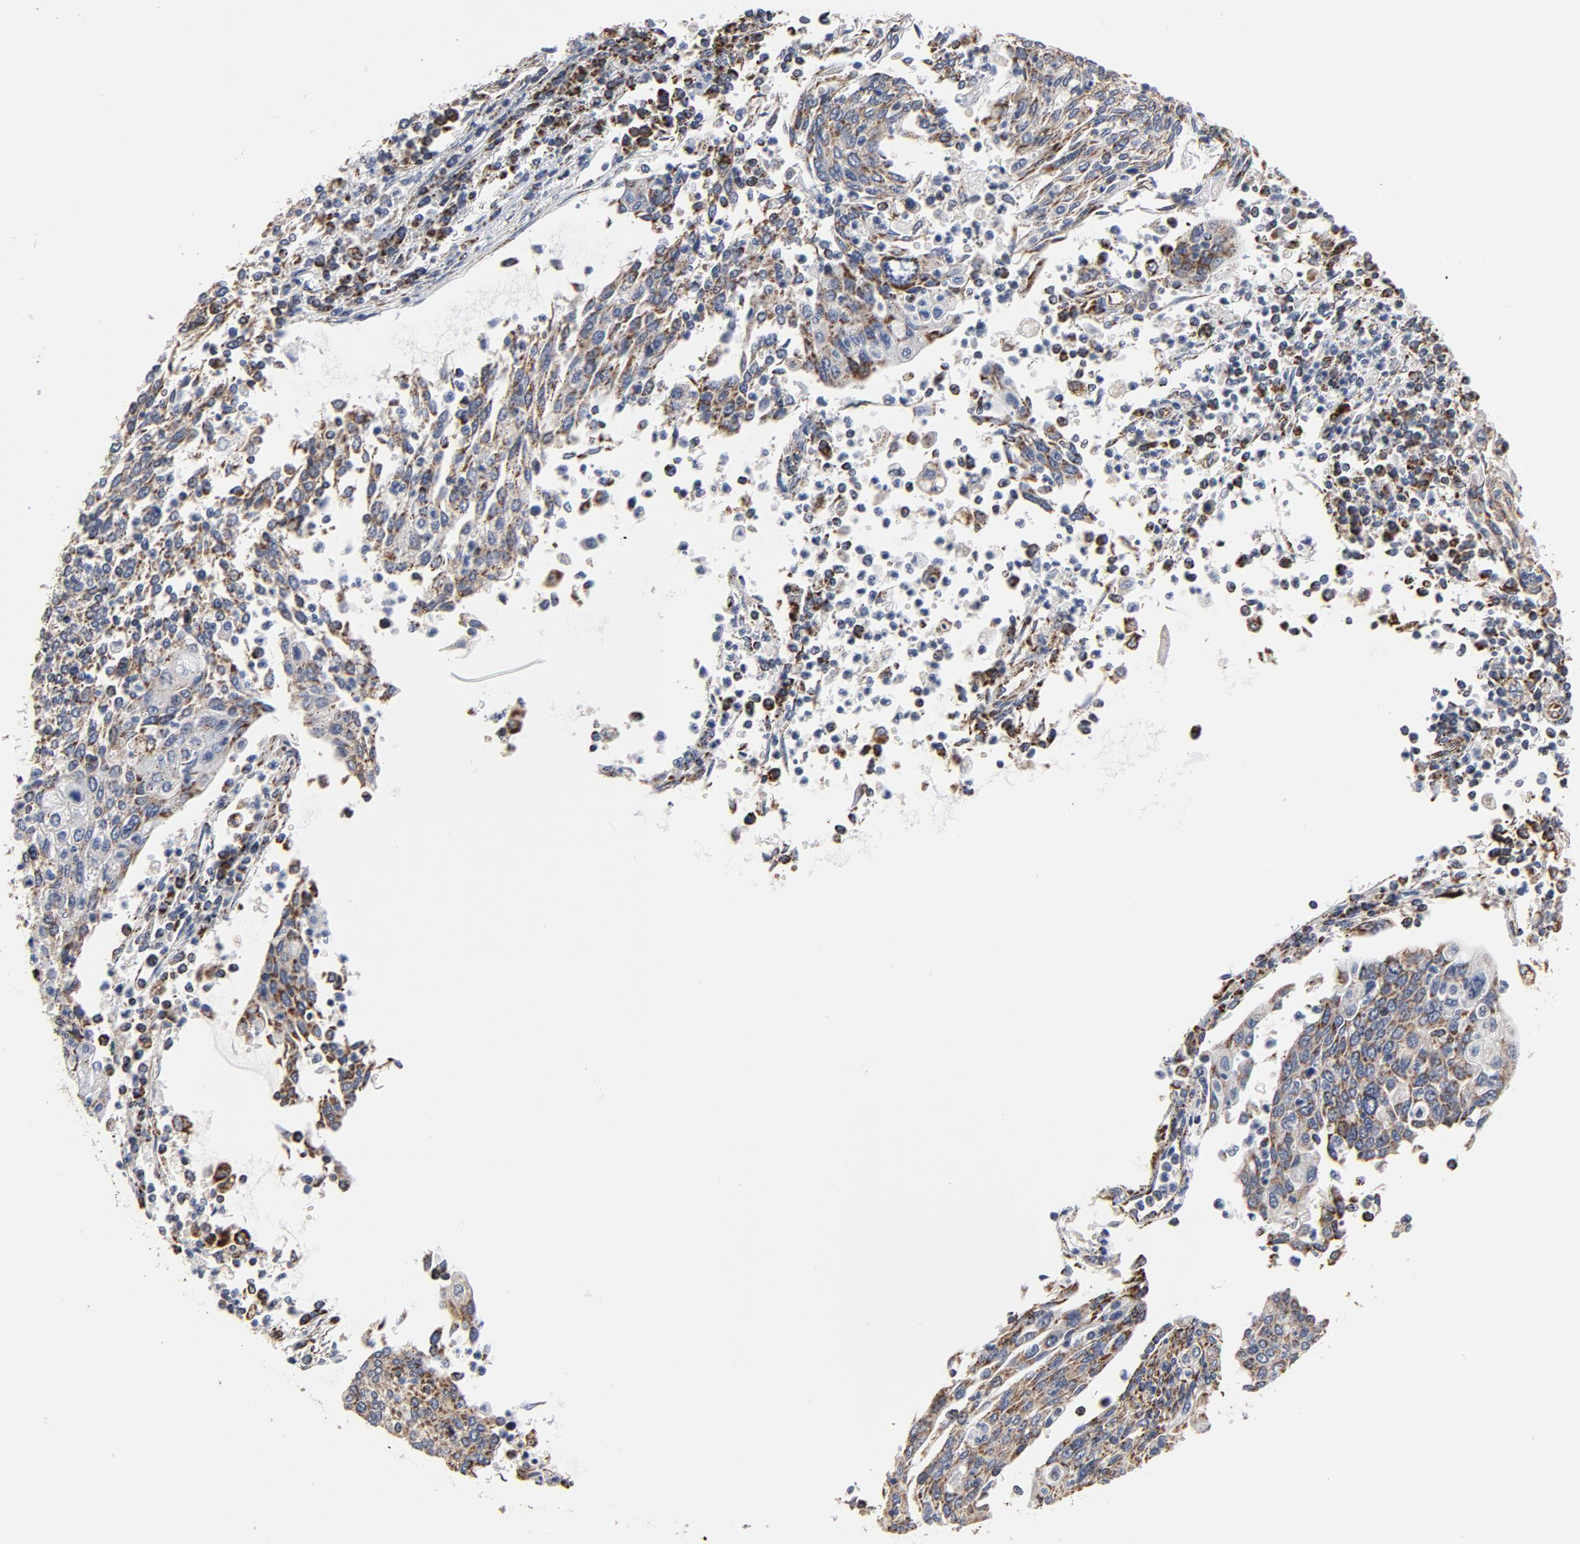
{"staining": {"intensity": "weak", "quantity": ">75%", "location": "cytoplasmic/membranous"}, "tissue": "cervical cancer", "cell_type": "Tumor cells", "image_type": "cancer", "snomed": [{"axis": "morphology", "description": "Squamous cell carcinoma, NOS"}, {"axis": "topography", "description": "Cervix"}], "caption": "Immunohistochemistry (IHC) photomicrograph of cervical cancer (squamous cell carcinoma) stained for a protein (brown), which demonstrates low levels of weak cytoplasmic/membranous staining in about >75% of tumor cells.", "gene": "NDUFV2", "patient": {"sex": "female", "age": 40}}